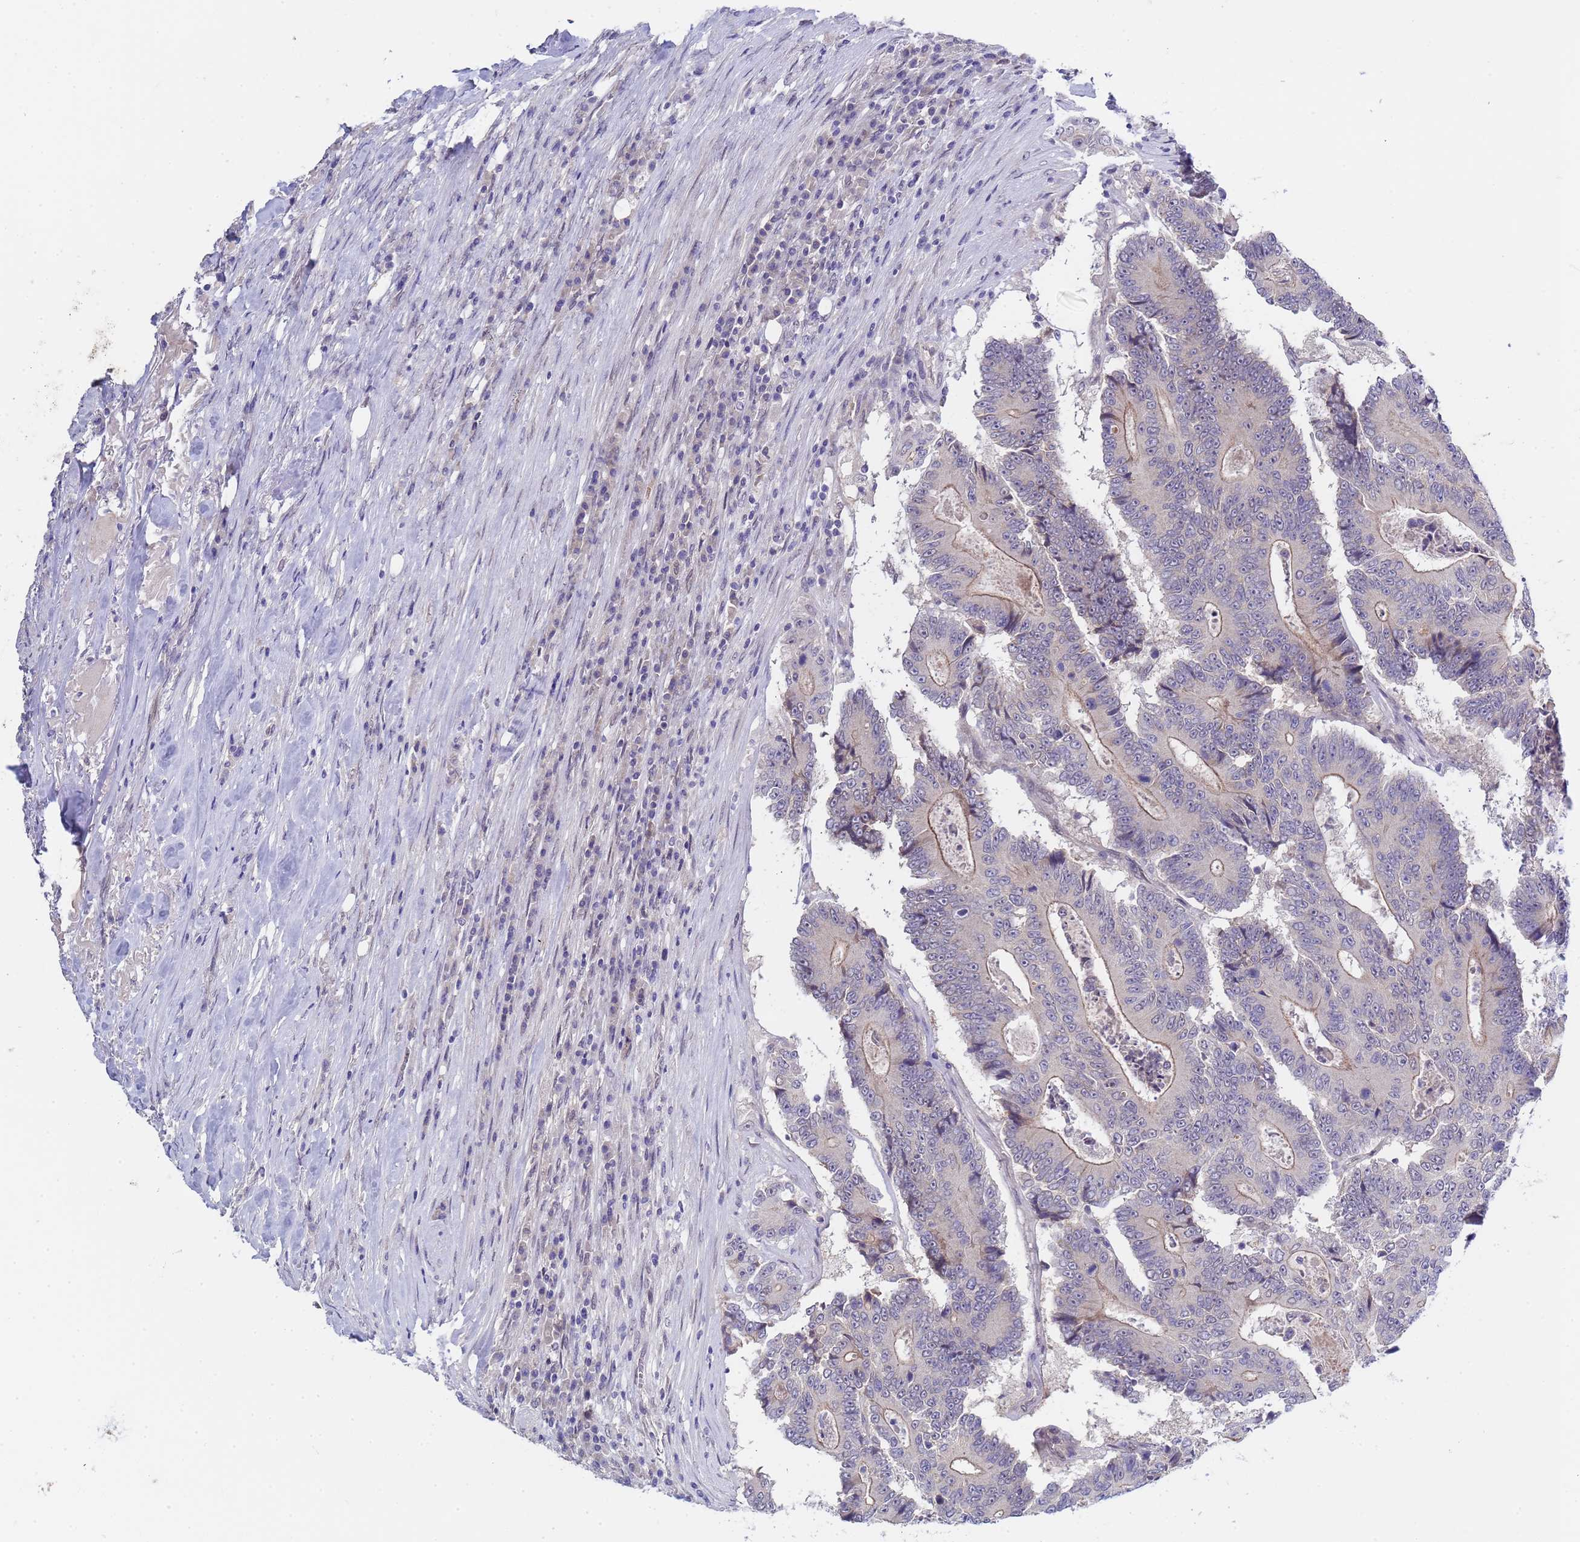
{"staining": {"intensity": "moderate", "quantity": "25%-75%", "location": "cytoplasmic/membranous"}, "tissue": "colorectal cancer", "cell_type": "Tumor cells", "image_type": "cancer", "snomed": [{"axis": "morphology", "description": "Adenocarcinoma, NOS"}, {"axis": "topography", "description": "Colon"}], "caption": "Moderate cytoplasmic/membranous protein expression is seen in about 25%-75% of tumor cells in colorectal cancer (adenocarcinoma). The staining is performed using DAB (3,3'-diaminobenzidine) brown chromogen to label protein expression. The nuclei are counter-stained blue using hematoxylin.", "gene": "TRMT10A", "patient": {"sex": "male", "age": 83}}